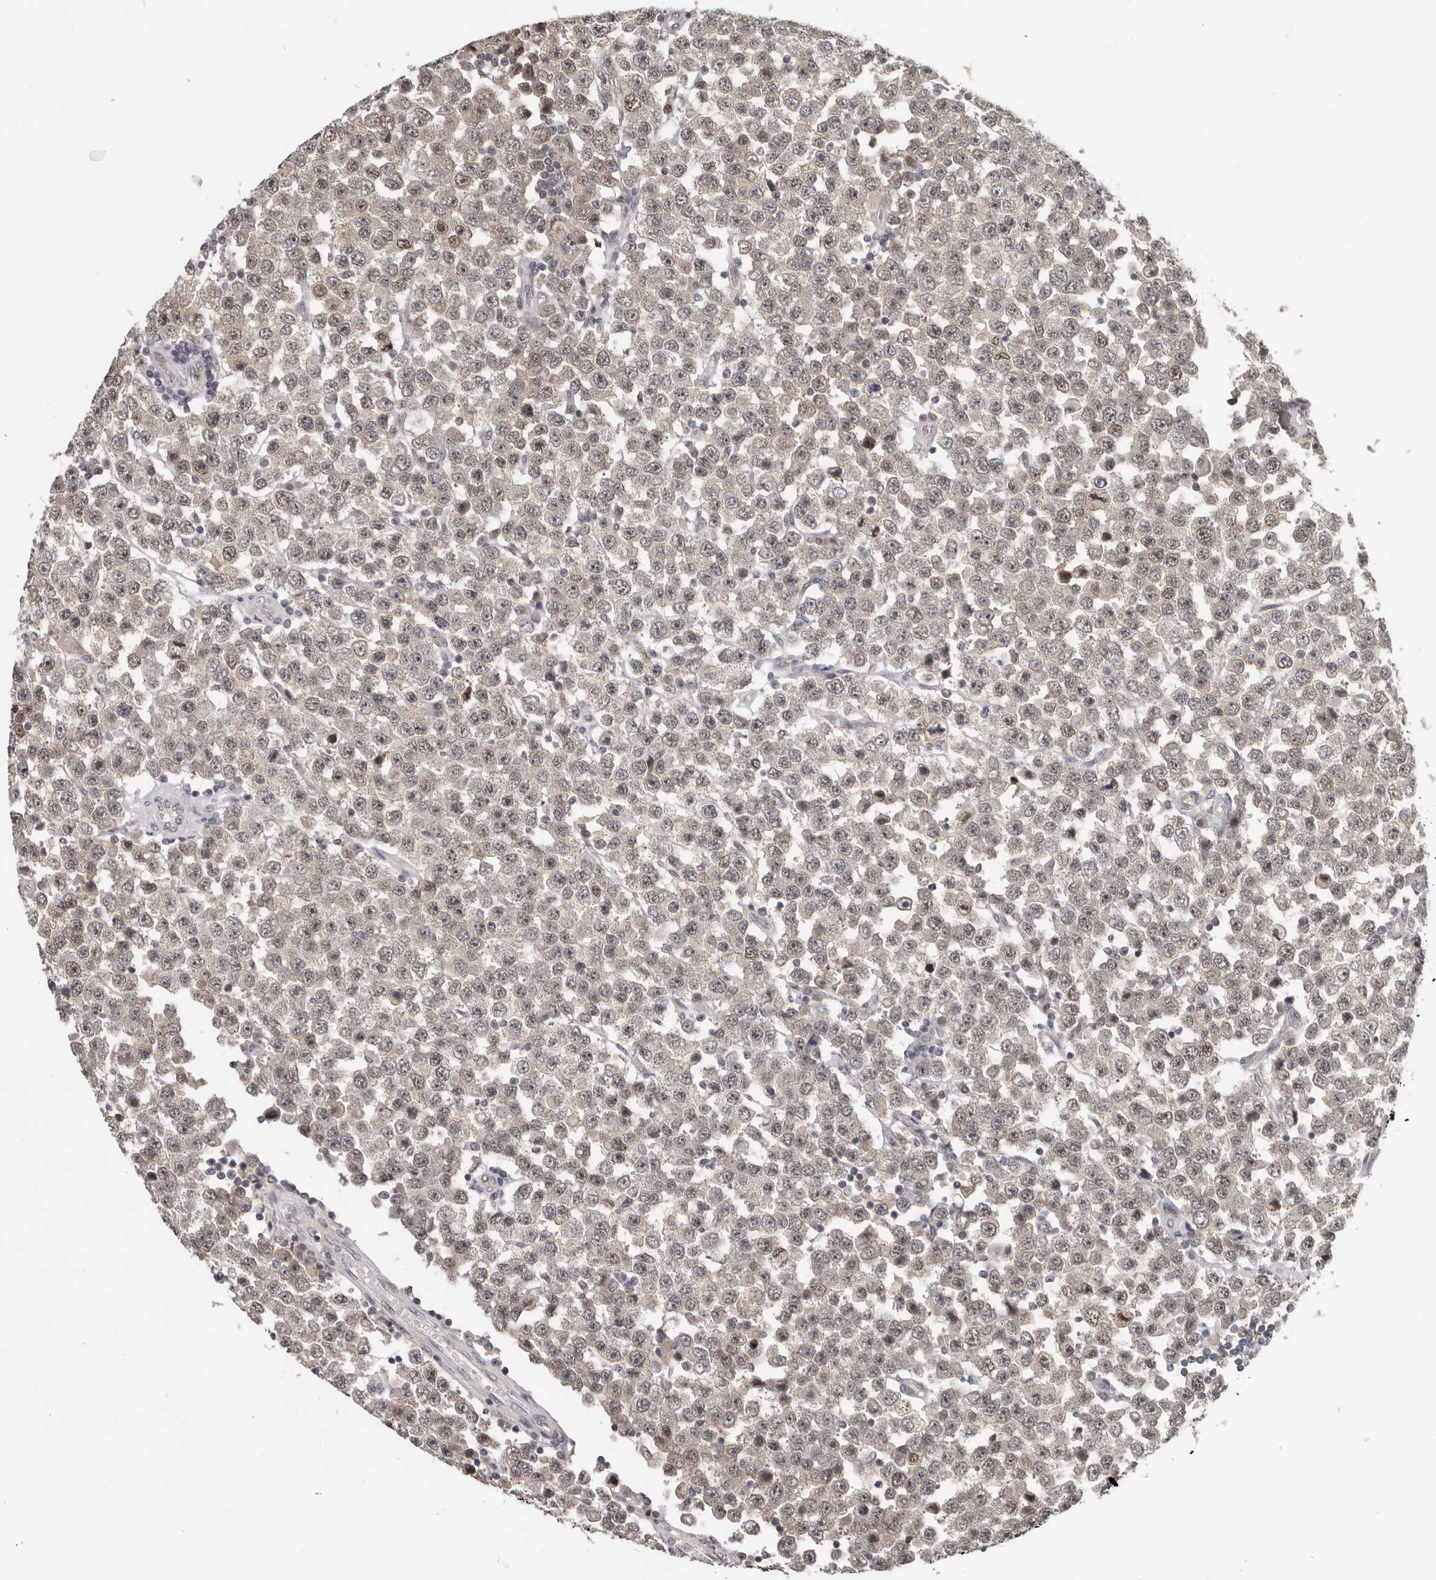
{"staining": {"intensity": "weak", "quantity": ">75%", "location": "cytoplasmic/membranous,nuclear"}, "tissue": "testis cancer", "cell_type": "Tumor cells", "image_type": "cancer", "snomed": [{"axis": "morphology", "description": "Seminoma, NOS"}, {"axis": "topography", "description": "Testis"}], "caption": "A brown stain shows weak cytoplasmic/membranous and nuclear staining of a protein in human testis cancer tumor cells. (DAB = brown stain, brightfield microscopy at high magnification).", "gene": "TBX5", "patient": {"sex": "male", "age": 28}}